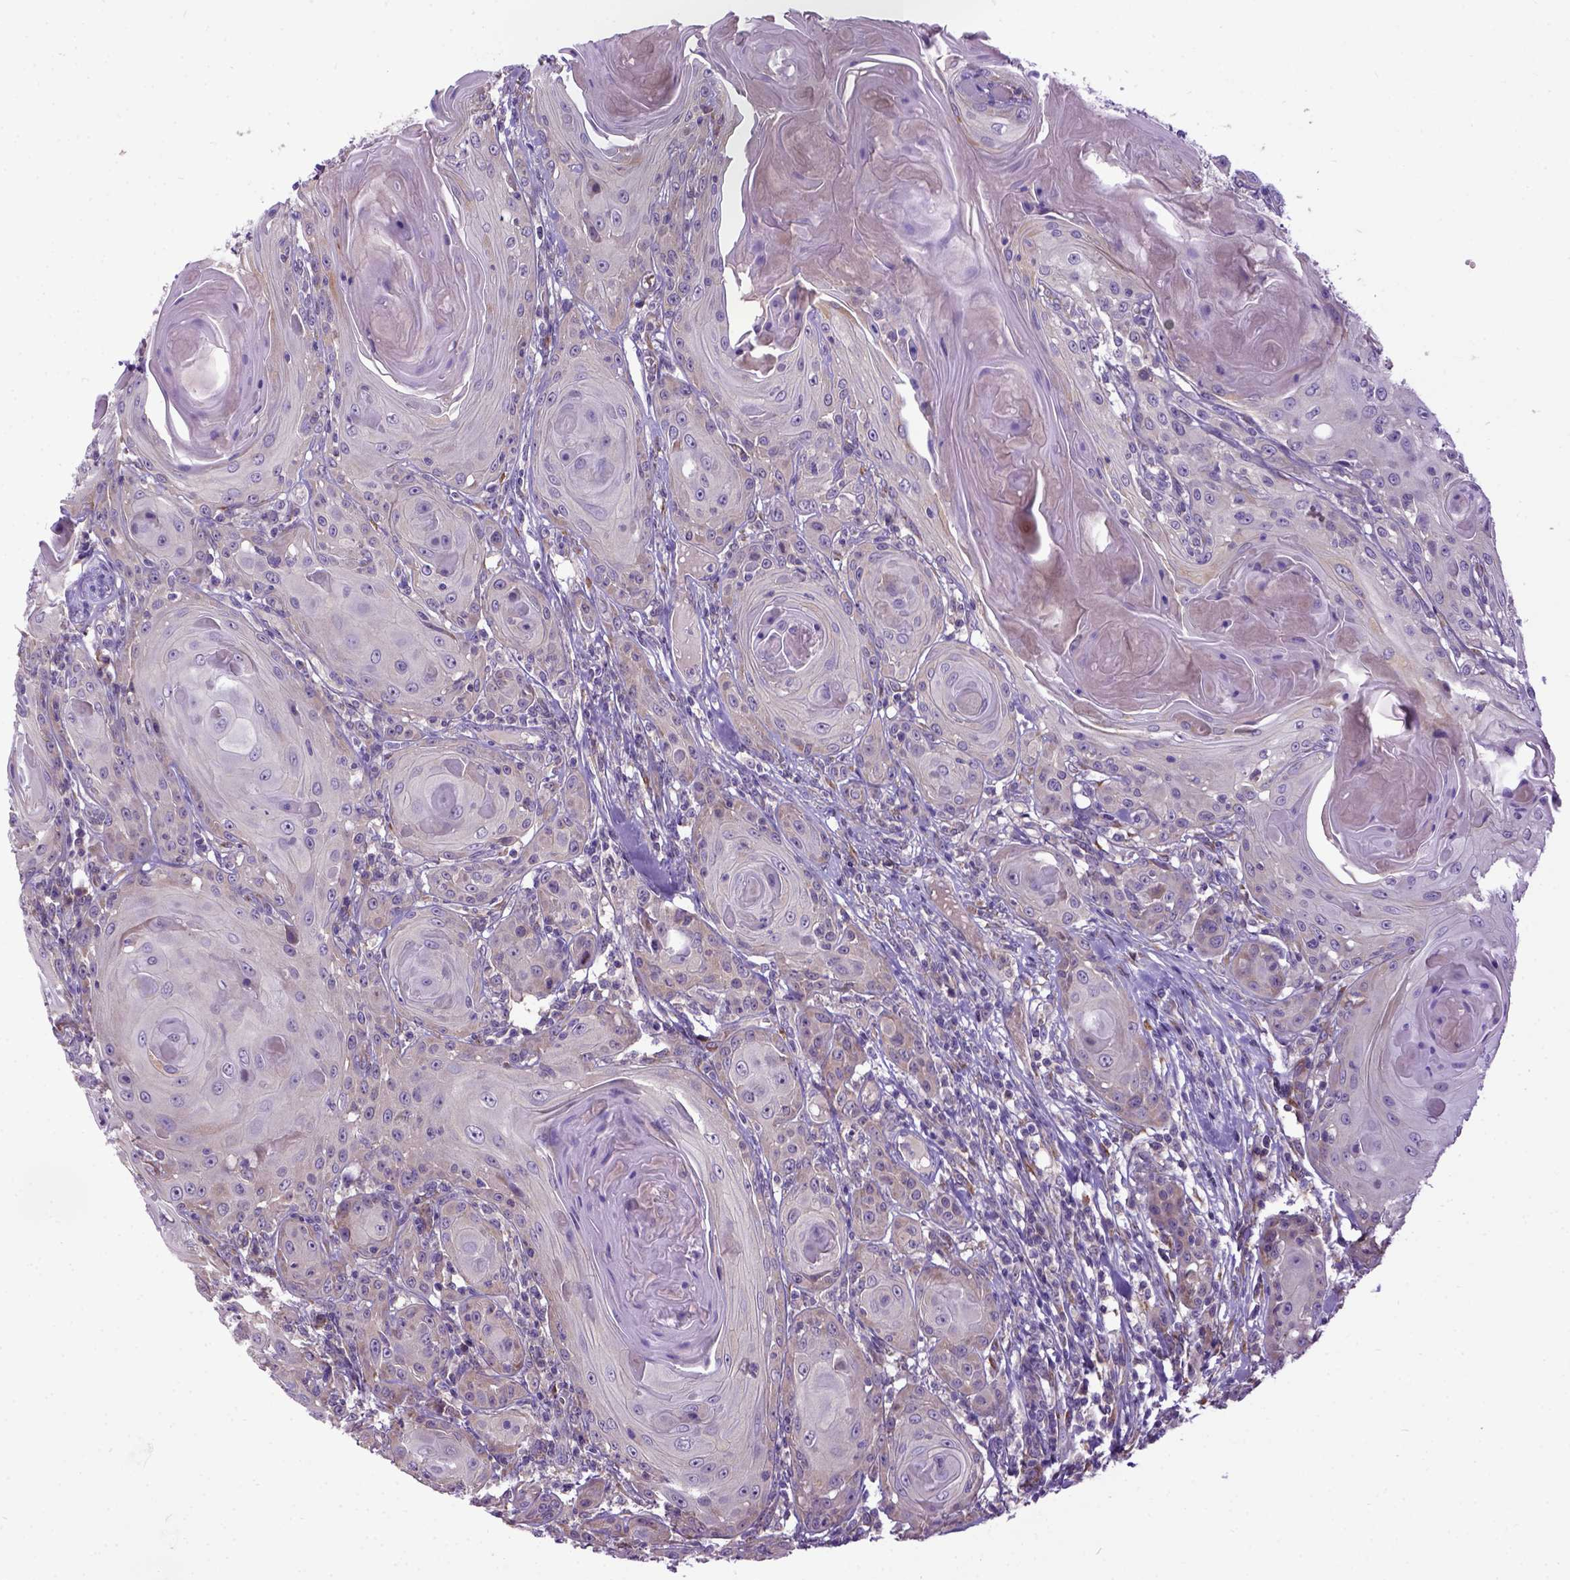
{"staining": {"intensity": "moderate", "quantity": "25%-75%", "location": "cytoplasmic/membranous"}, "tissue": "head and neck cancer", "cell_type": "Tumor cells", "image_type": "cancer", "snomed": [{"axis": "morphology", "description": "Squamous cell carcinoma, NOS"}, {"axis": "topography", "description": "Head-Neck"}], "caption": "Head and neck squamous cell carcinoma stained with DAB (3,3'-diaminobenzidine) immunohistochemistry (IHC) demonstrates medium levels of moderate cytoplasmic/membranous positivity in about 25%-75% of tumor cells.", "gene": "NEK5", "patient": {"sex": "female", "age": 80}}